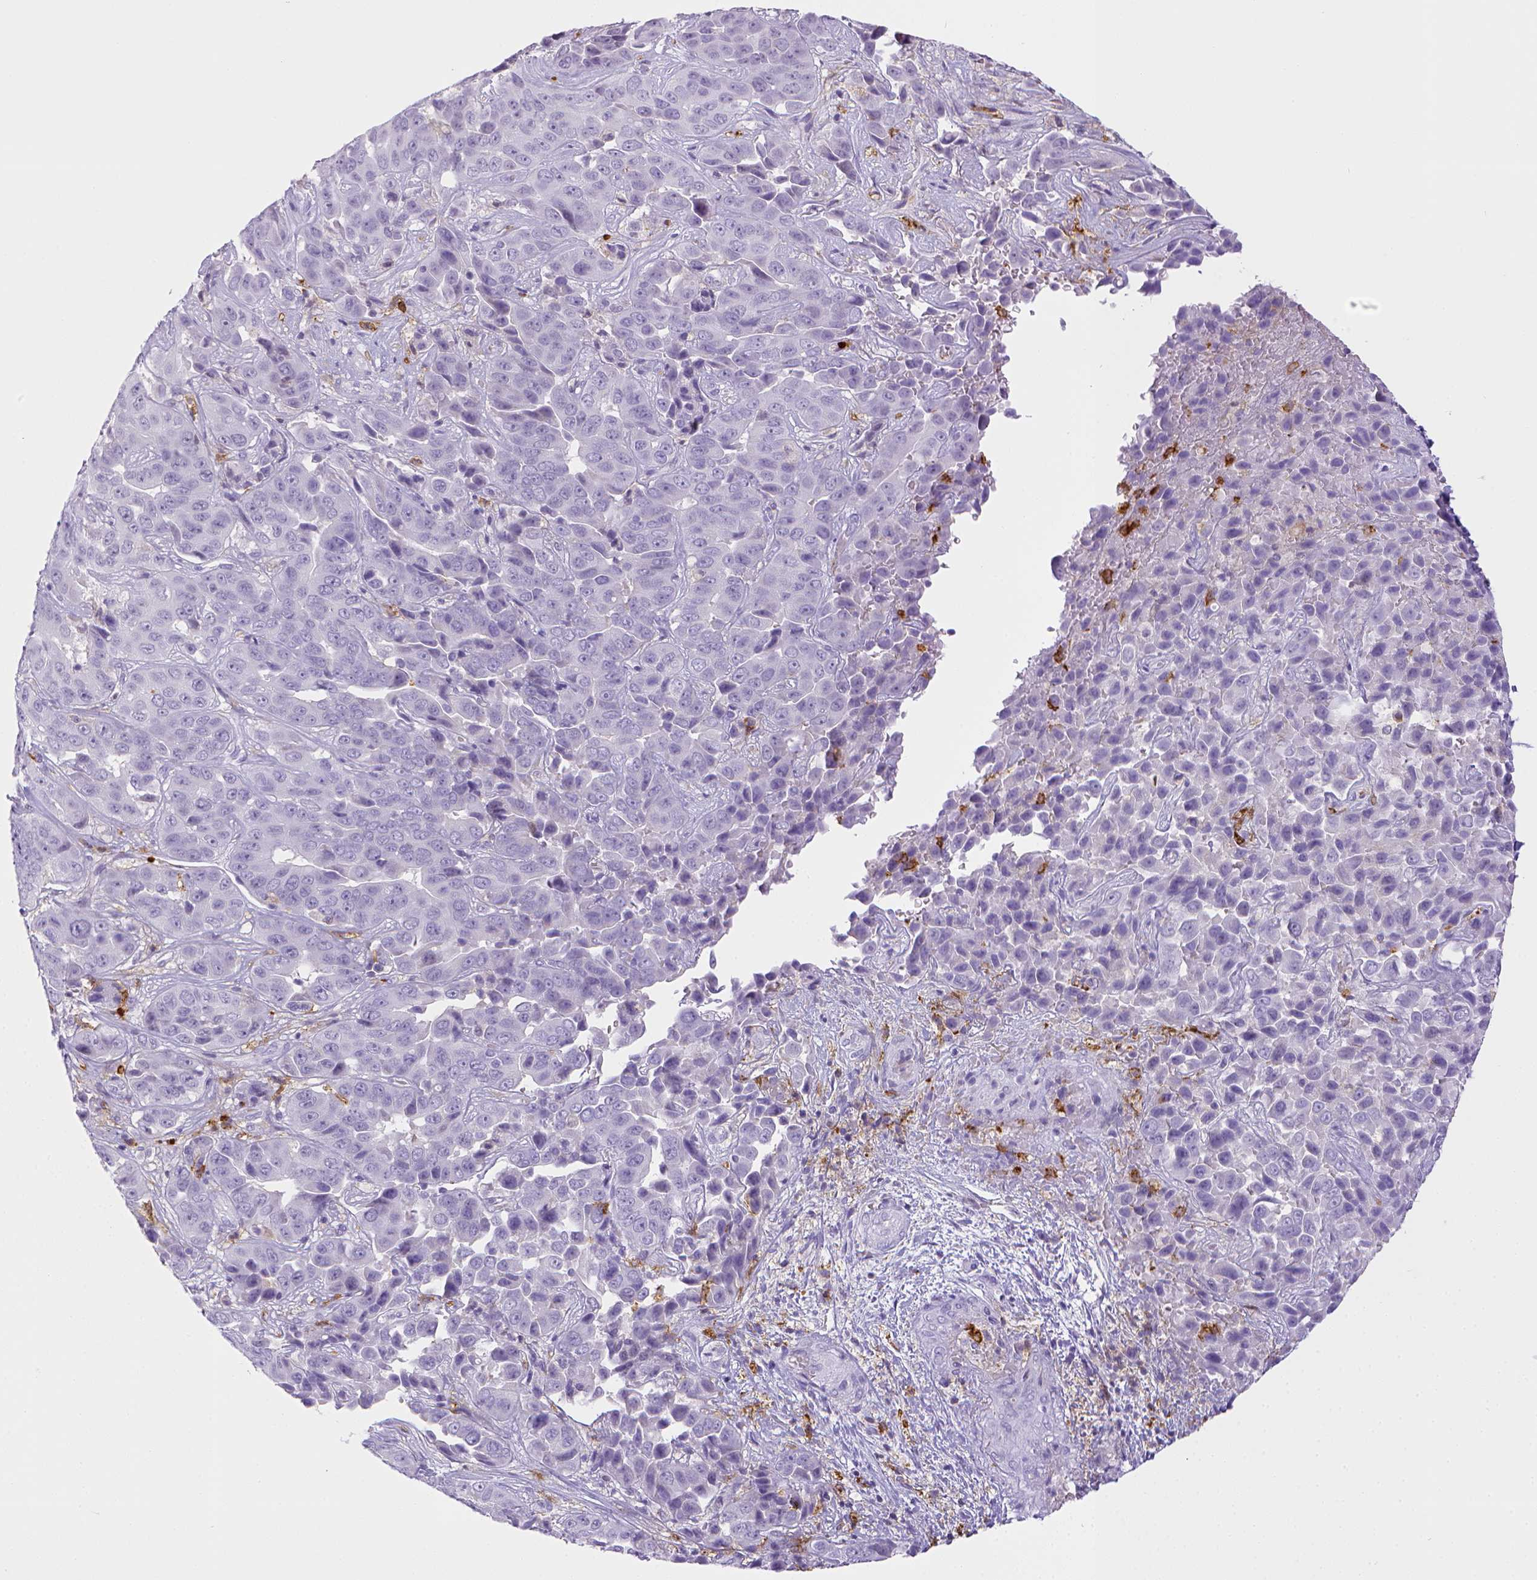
{"staining": {"intensity": "negative", "quantity": "none", "location": "none"}, "tissue": "liver cancer", "cell_type": "Tumor cells", "image_type": "cancer", "snomed": [{"axis": "morphology", "description": "Cholangiocarcinoma"}, {"axis": "topography", "description": "Liver"}], "caption": "This is an IHC histopathology image of human liver cancer (cholangiocarcinoma). There is no expression in tumor cells.", "gene": "ITGAM", "patient": {"sex": "female", "age": 52}}